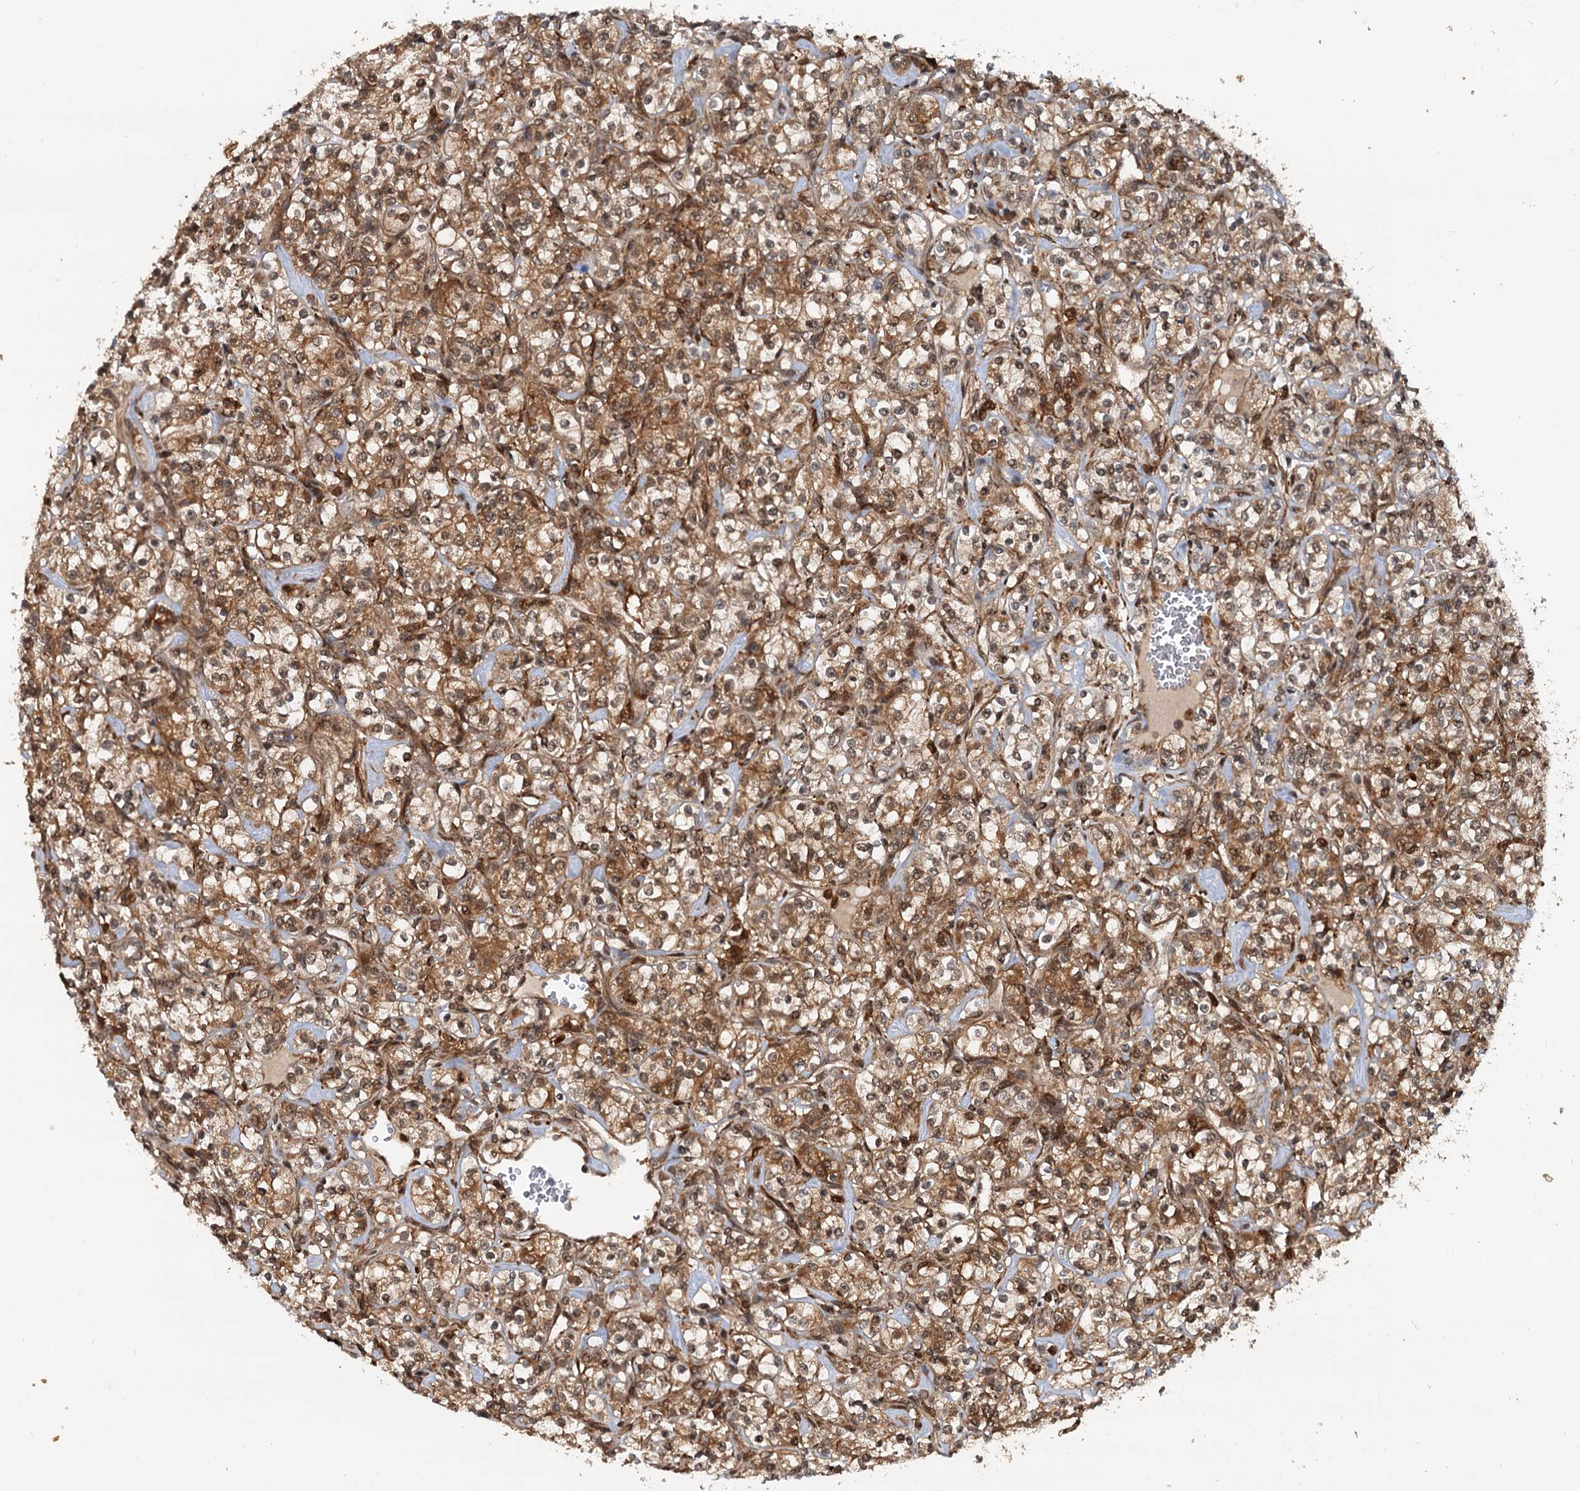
{"staining": {"intensity": "moderate", "quantity": ">75%", "location": "cytoplasmic/membranous,nuclear"}, "tissue": "renal cancer", "cell_type": "Tumor cells", "image_type": "cancer", "snomed": [{"axis": "morphology", "description": "Adenocarcinoma, NOS"}, {"axis": "topography", "description": "Kidney"}], "caption": "Immunohistochemistry micrograph of neoplastic tissue: human adenocarcinoma (renal) stained using IHC demonstrates medium levels of moderate protein expression localized specifically in the cytoplasmic/membranous and nuclear of tumor cells, appearing as a cytoplasmic/membranous and nuclear brown color.", "gene": "STUB1", "patient": {"sex": "male", "age": 77}}